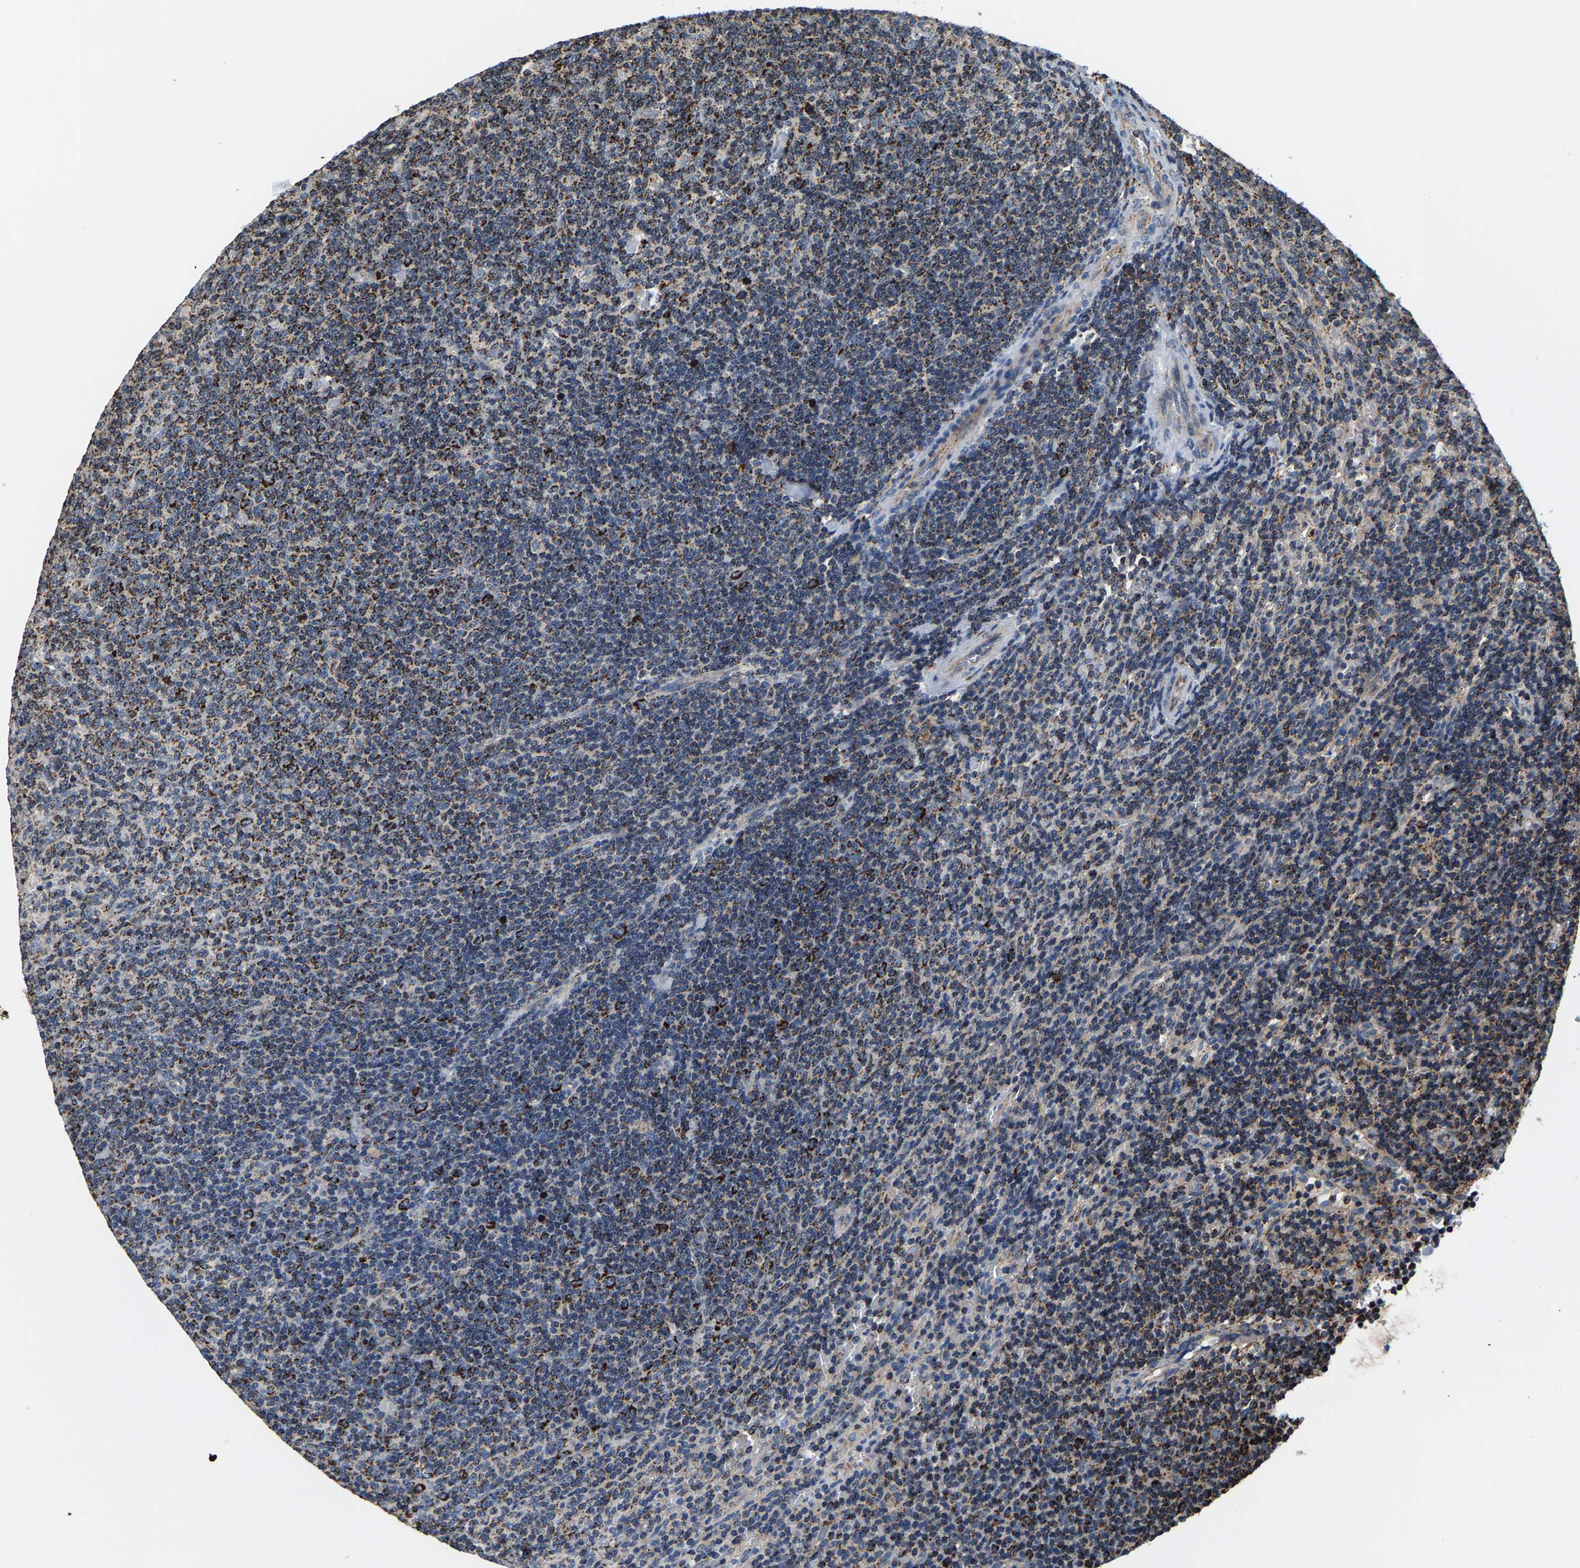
{"staining": {"intensity": "strong", "quantity": ">75%", "location": "cytoplasmic/membranous"}, "tissue": "lymphoma", "cell_type": "Tumor cells", "image_type": "cancer", "snomed": [{"axis": "morphology", "description": "Malignant lymphoma, non-Hodgkin's type, Low grade"}, {"axis": "topography", "description": "Spleen"}], "caption": "Brown immunohistochemical staining in human lymphoma reveals strong cytoplasmic/membranous expression in approximately >75% of tumor cells. The staining is performed using DAB brown chromogen to label protein expression. The nuclei are counter-stained blue using hematoxylin.", "gene": "SHMT2", "patient": {"sex": "female", "age": 50}}